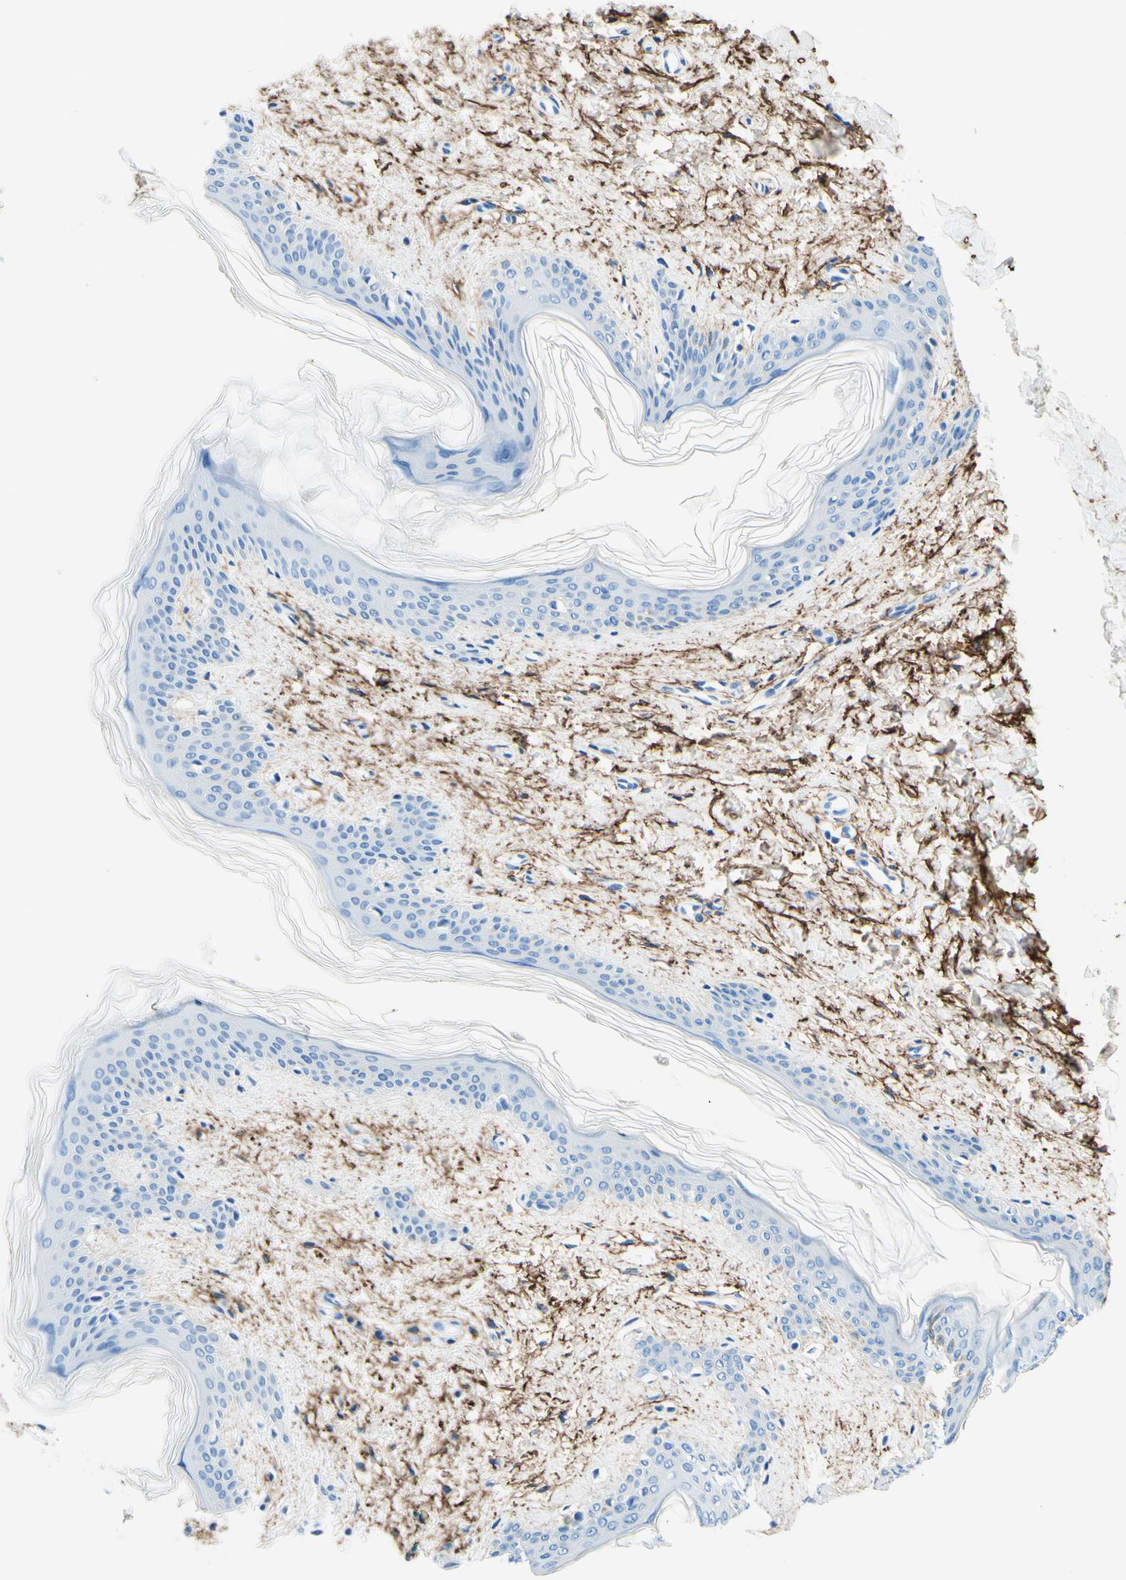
{"staining": {"intensity": "negative", "quantity": "none", "location": "none"}, "tissue": "skin", "cell_type": "Fibroblasts", "image_type": "normal", "snomed": [{"axis": "morphology", "description": "Normal tissue, NOS"}, {"axis": "topography", "description": "Skin"}], "caption": "Immunohistochemical staining of normal human skin demonstrates no significant expression in fibroblasts. (DAB immunohistochemistry, high magnification).", "gene": "MFAP5", "patient": {"sex": "female", "age": 41}}